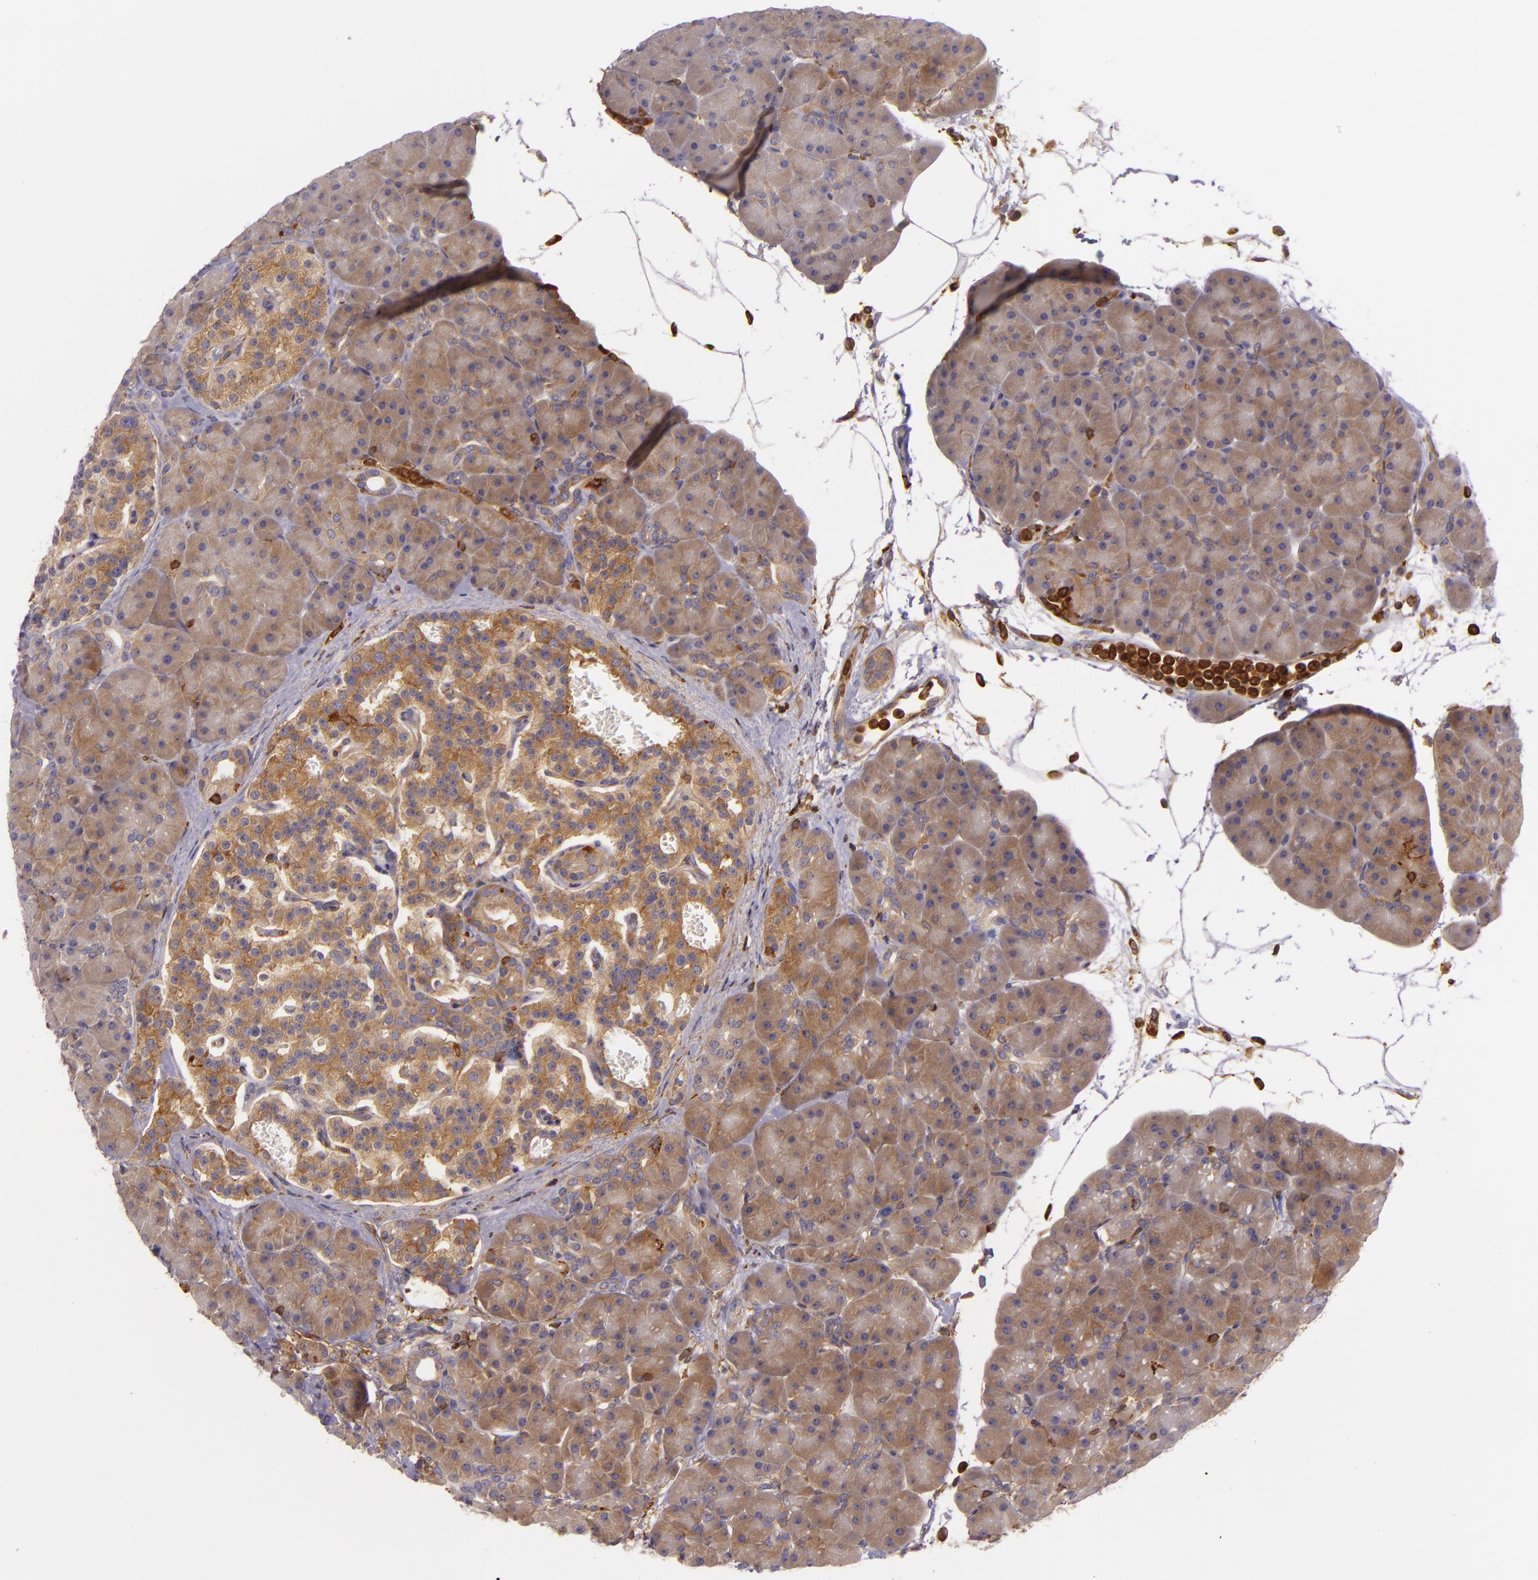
{"staining": {"intensity": "moderate", "quantity": ">75%", "location": "cytoplasmic/membranous"}, "tissue": "pancreas", "cell_type": "Exocrine glandular cells", "image_type": "normal", "snomed": [{"axis": "morphology", "description": "Normal tissue, NOS"}, {"axis": "topography", "description": "Pancreas"}], "caption": "Immunohistochemical staining of unremarkable human pancreas displays moderate cytoplasmic/membranous protein expression in about >75% of exocrine glandular cells. (DAB (3,3'-diaminobenzidine) IHC with brightfield microscopy, high magnification).", "gene": "TLN1", "patient": {"sex": "male", "age": 66}}